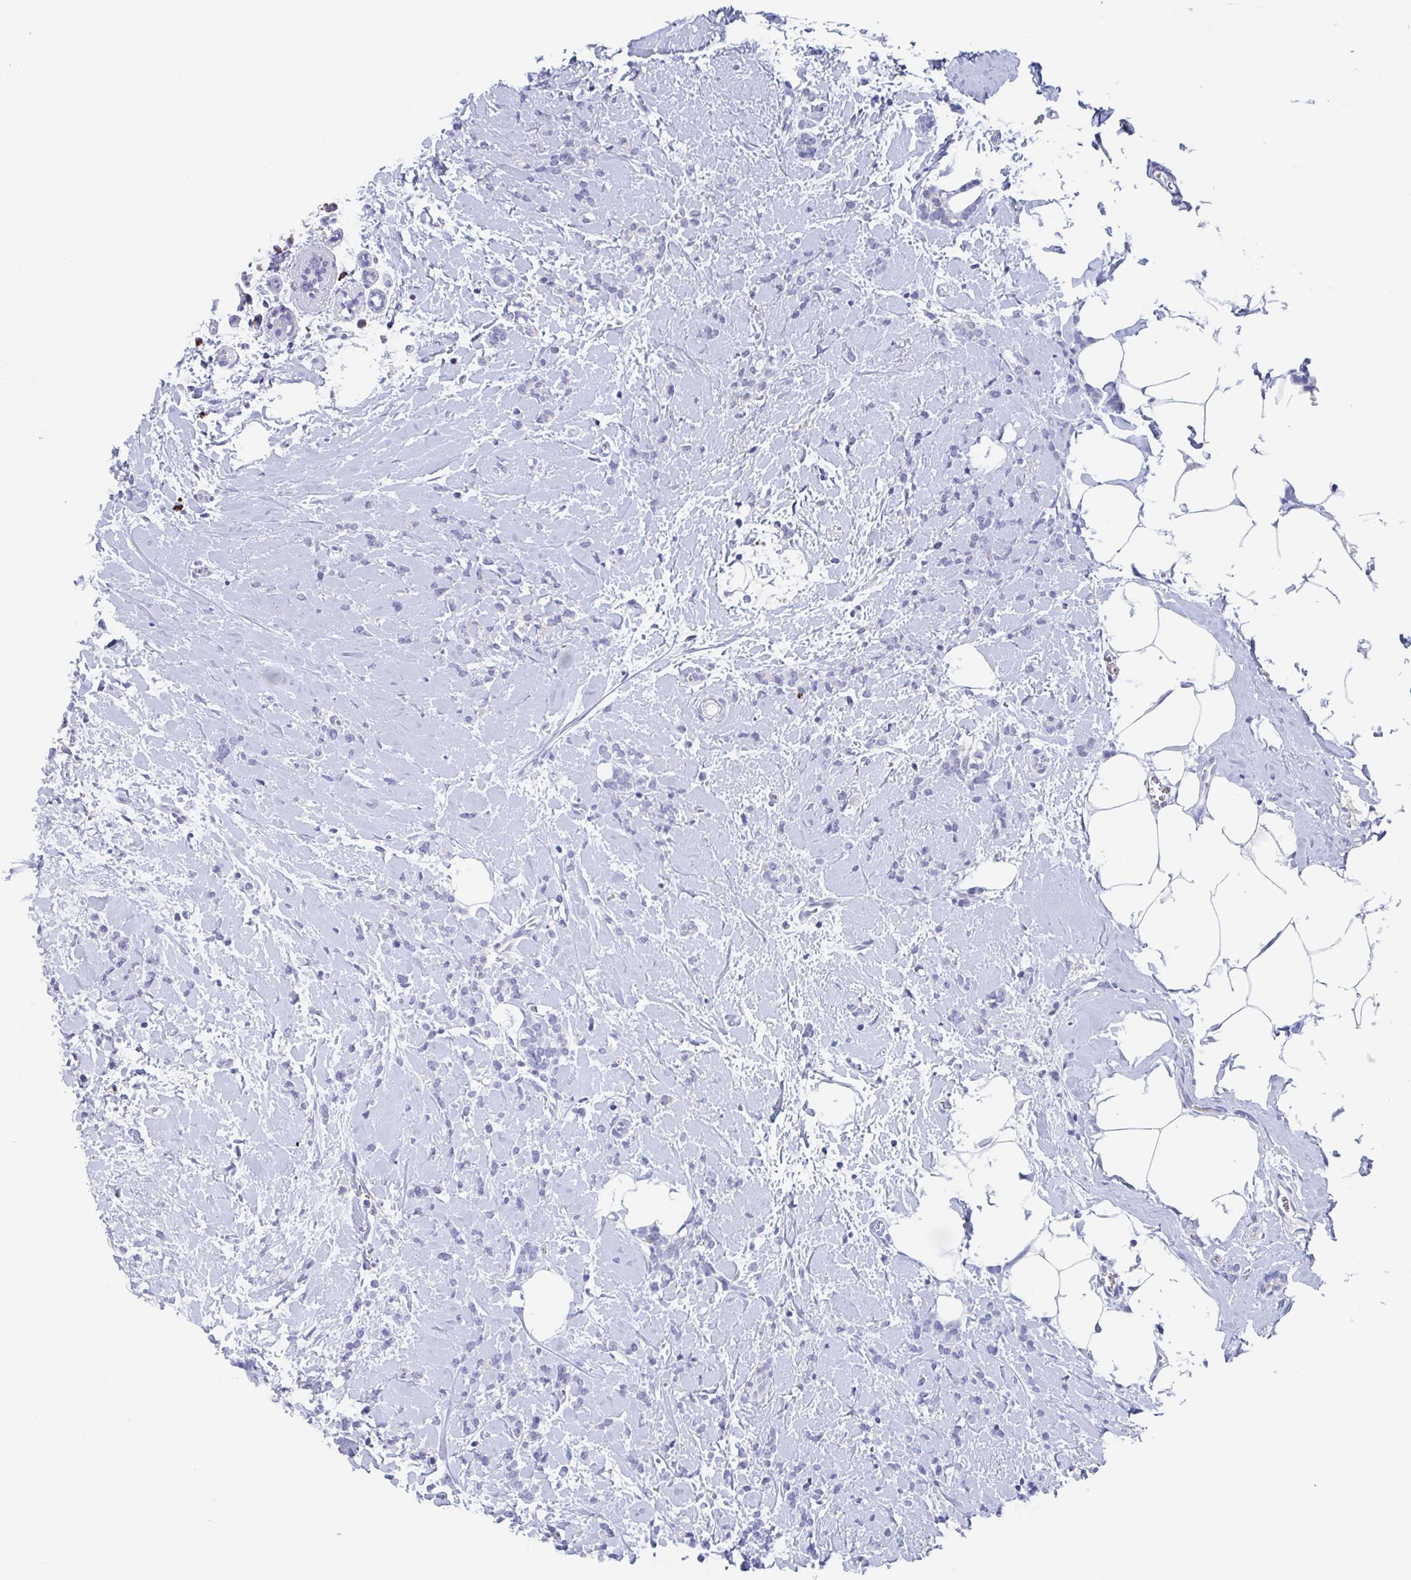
{"staining": {"intensity": "negative", "quantity": "none", "location": "none"}, "tissue": "breast cancer", "cell_type": "Tumor cells", "image_type": "cancer", "snomed": [{"axis": "morphology", "description": "Lobular carcinoma"}, {"axis": "topography", "description": "Breast"}], "caption": "Protein analysis of breast lobular carcinoma shows no significant expression in tumor cells. (DAB (3,3'-diaminobenzidine) IHC with hematoxylin counter stain).", "gene": "NT5C3B", "patient": {"sex": "female", "age": 59}}